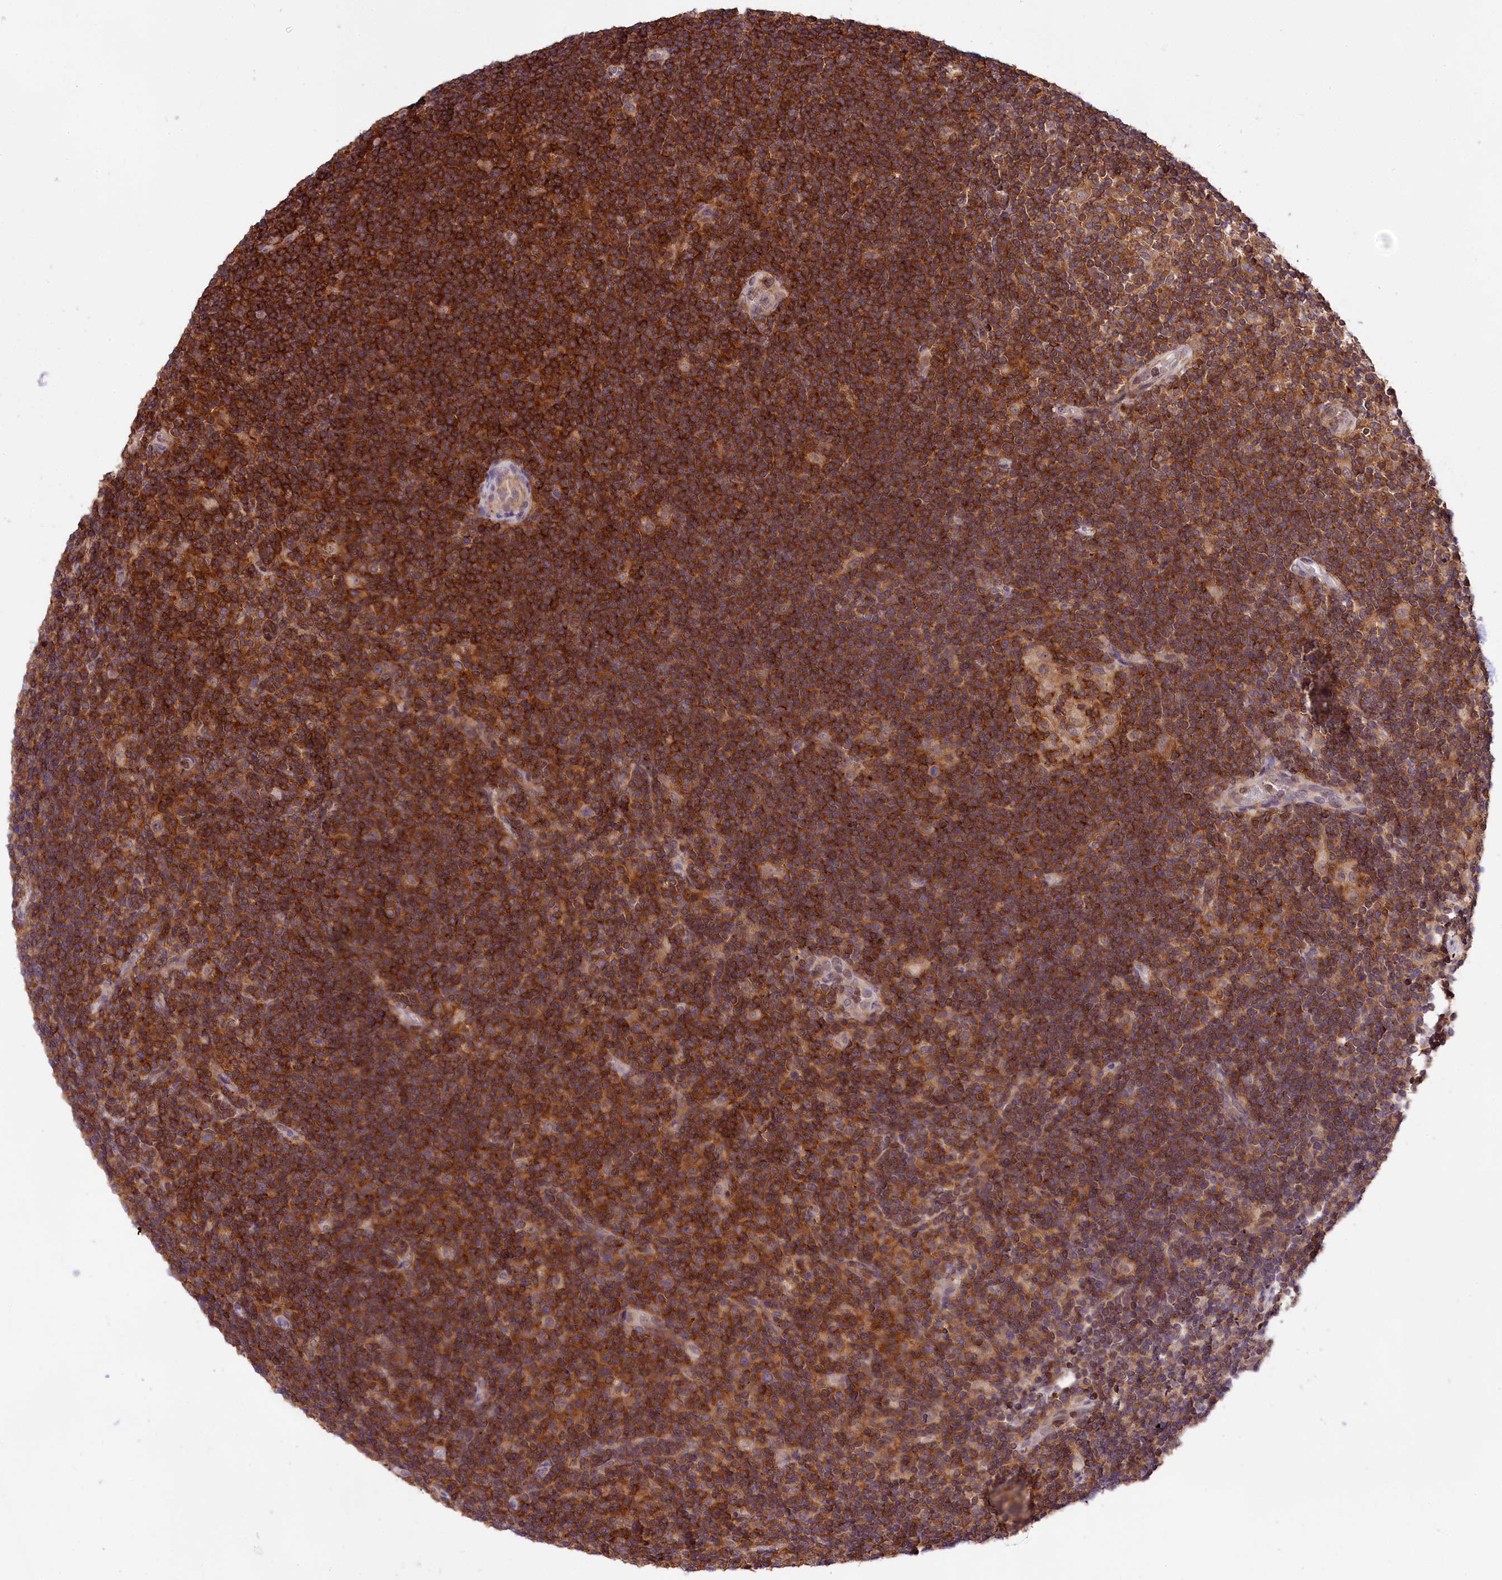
{"staining": {"intensity": "negative", "quantity": "none", "location": "none"}, "tissue": "lymphoma", "cell_type": "Tumor cells", "image_type": "cancer", "snomed": [{"axis": "morphology", "description": "Hodgkin's disease, NOS"}, {"axis": "topography", "description": "Lymph node"}], "caption": "Image shows no protein positivity in tumor cells of Hodgkin's disease tissue. (Stains: DAB immunohistochemistry (IHC) with hematoxylin counter stain, Microscopy: brightfield microscopy at high magnification).", "gene": "SKIDA1", "patient": {"sex": "female", "age": 57}}